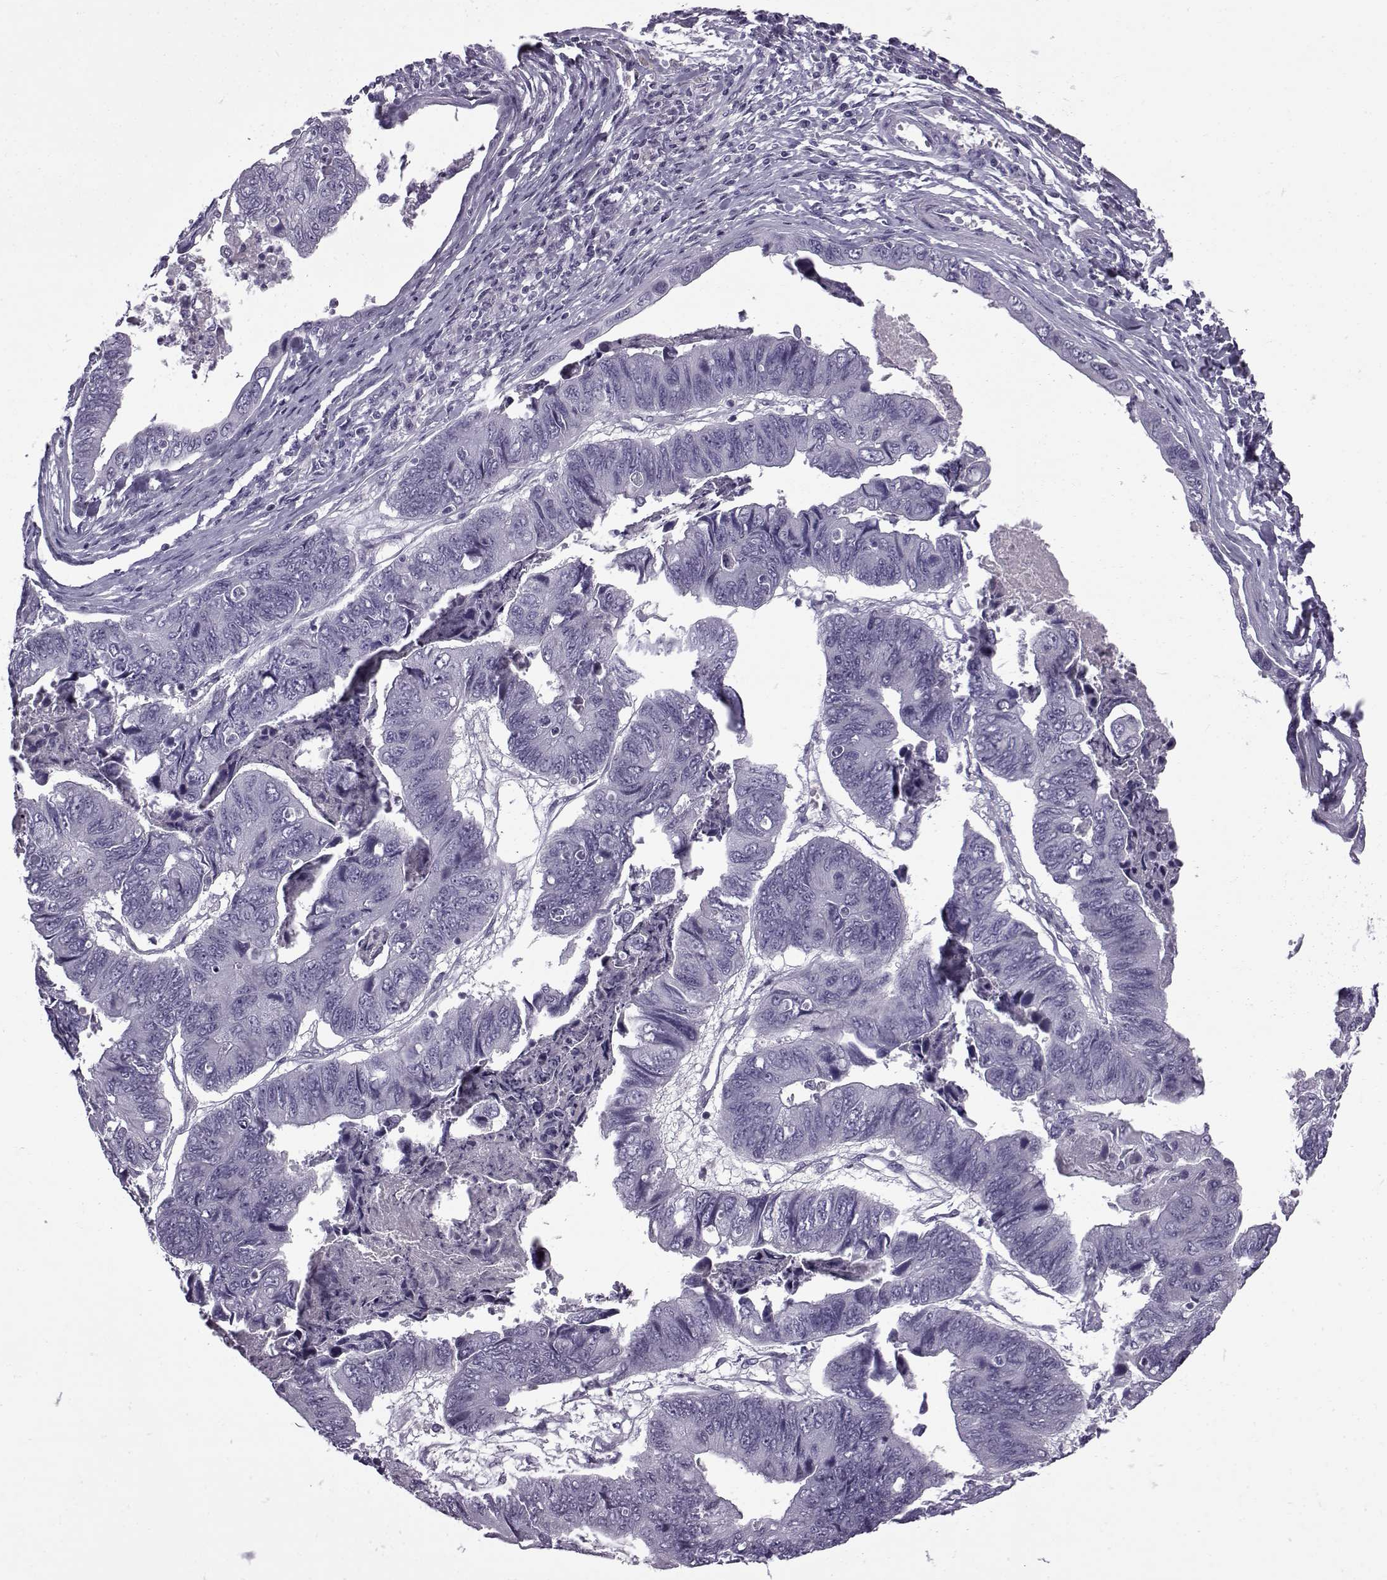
{"staining": {"intensity": "negative", "quantity": "none", "location": "none"}, "tissue": "stomach cancer", "cell_type": "Tumor cells", "image_type": "cancer", "snomed": [{"axis": "morphology", "description": "Adenocarcinoma, NOS"}, {"axis": "topography", "description": "Stomach, lower"}], "caption": "Immunohistochemical staining of human adenocarcinoma (stomach) reveals no significant staining in tumor cells.", "gene": "OIP5", "patient": {"sex": "male", "age": 77}}